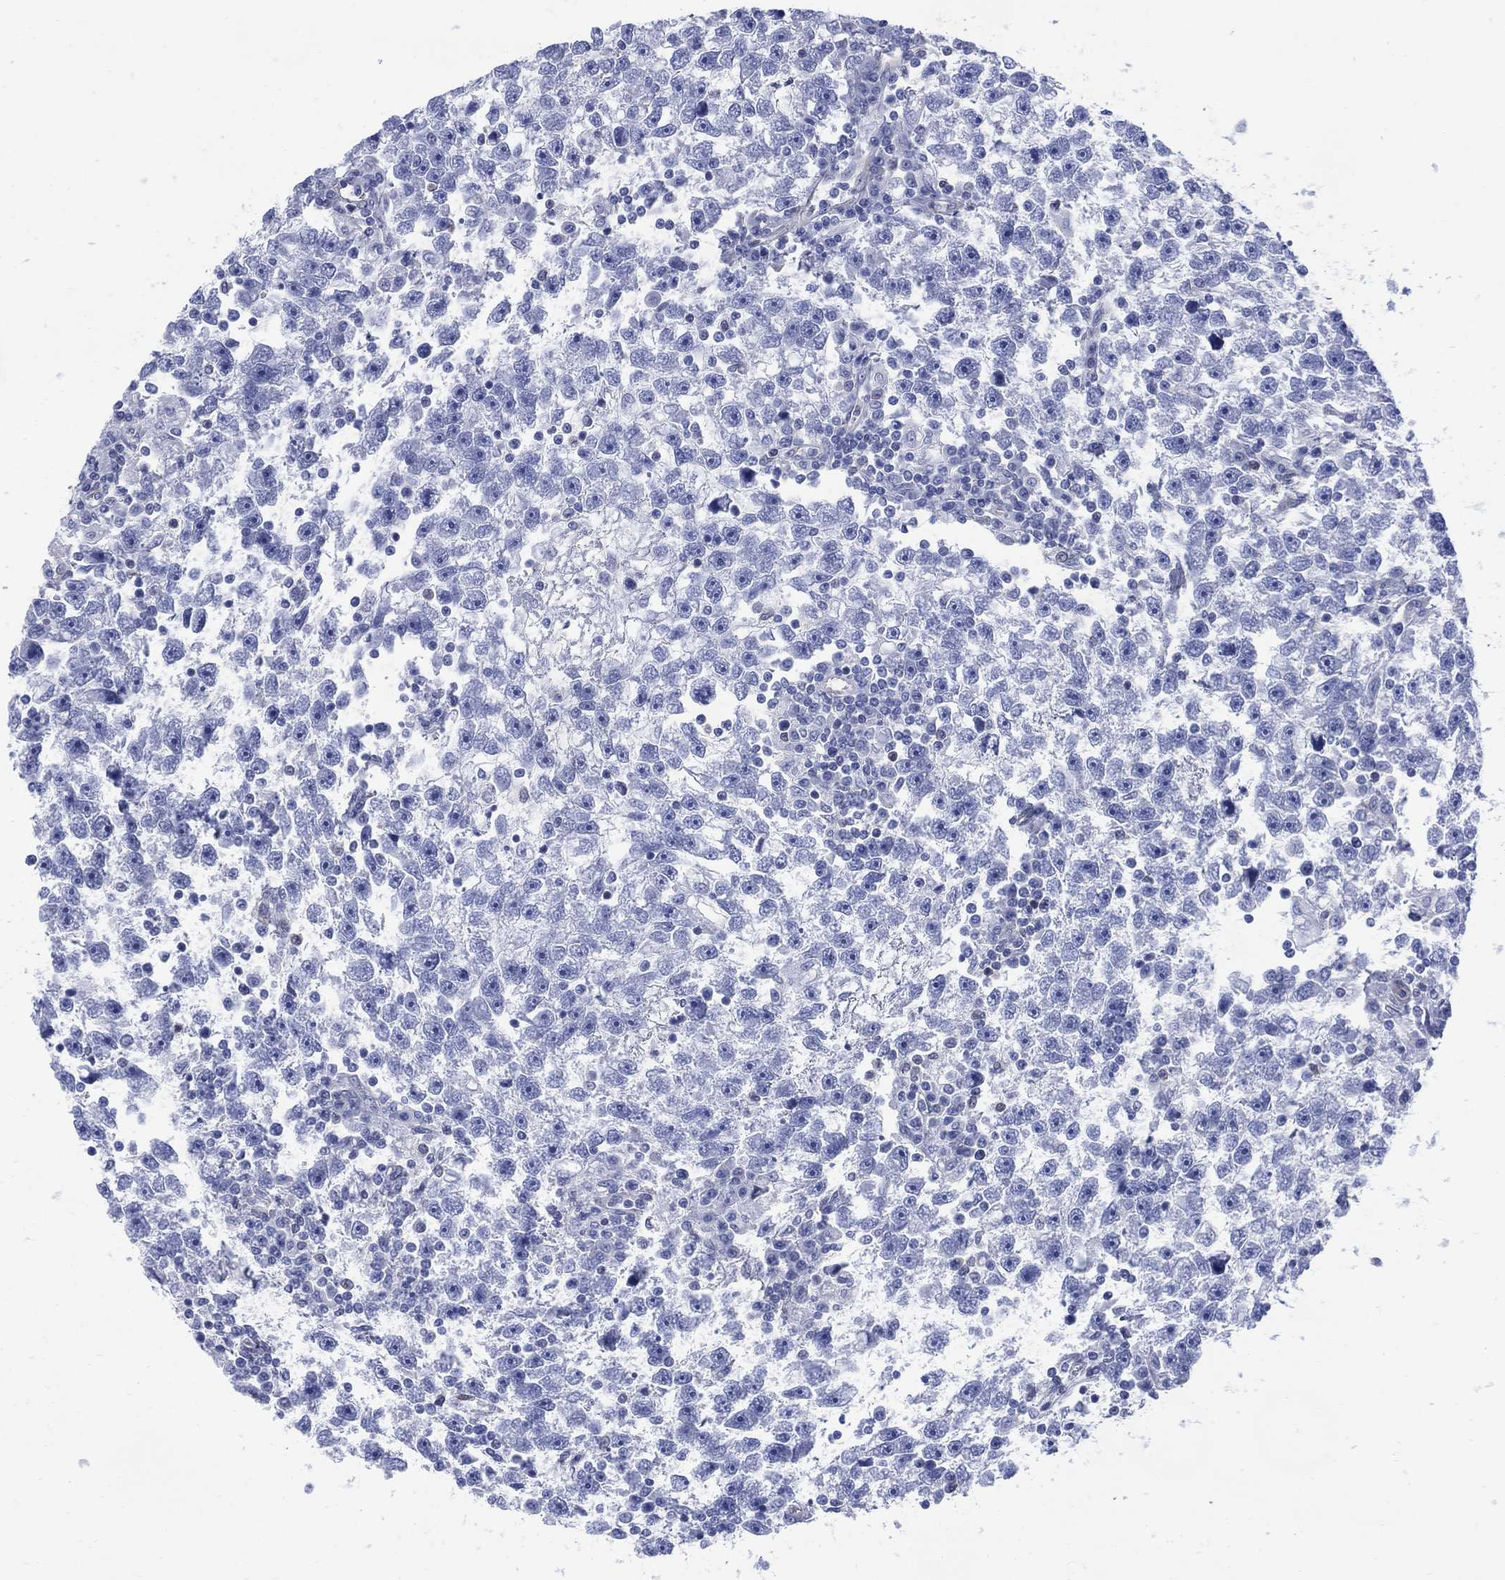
{"staining": {"intensity": "negative", "quantity": "none", "location": "none"}, "tissue": "testis cancer", "cell_type": "Tumor cells", "image_type": "cancer", "snomed": [{"axis": "morphology", "description": "Seminoma, NOS"}, {"axis": "topography", "description": "Testis"}], "caption": "Tumor cells are negative for protein expression in human testis cancer.", "gene": "DDI1", "patient": {"sex": "male", "age": 47}}